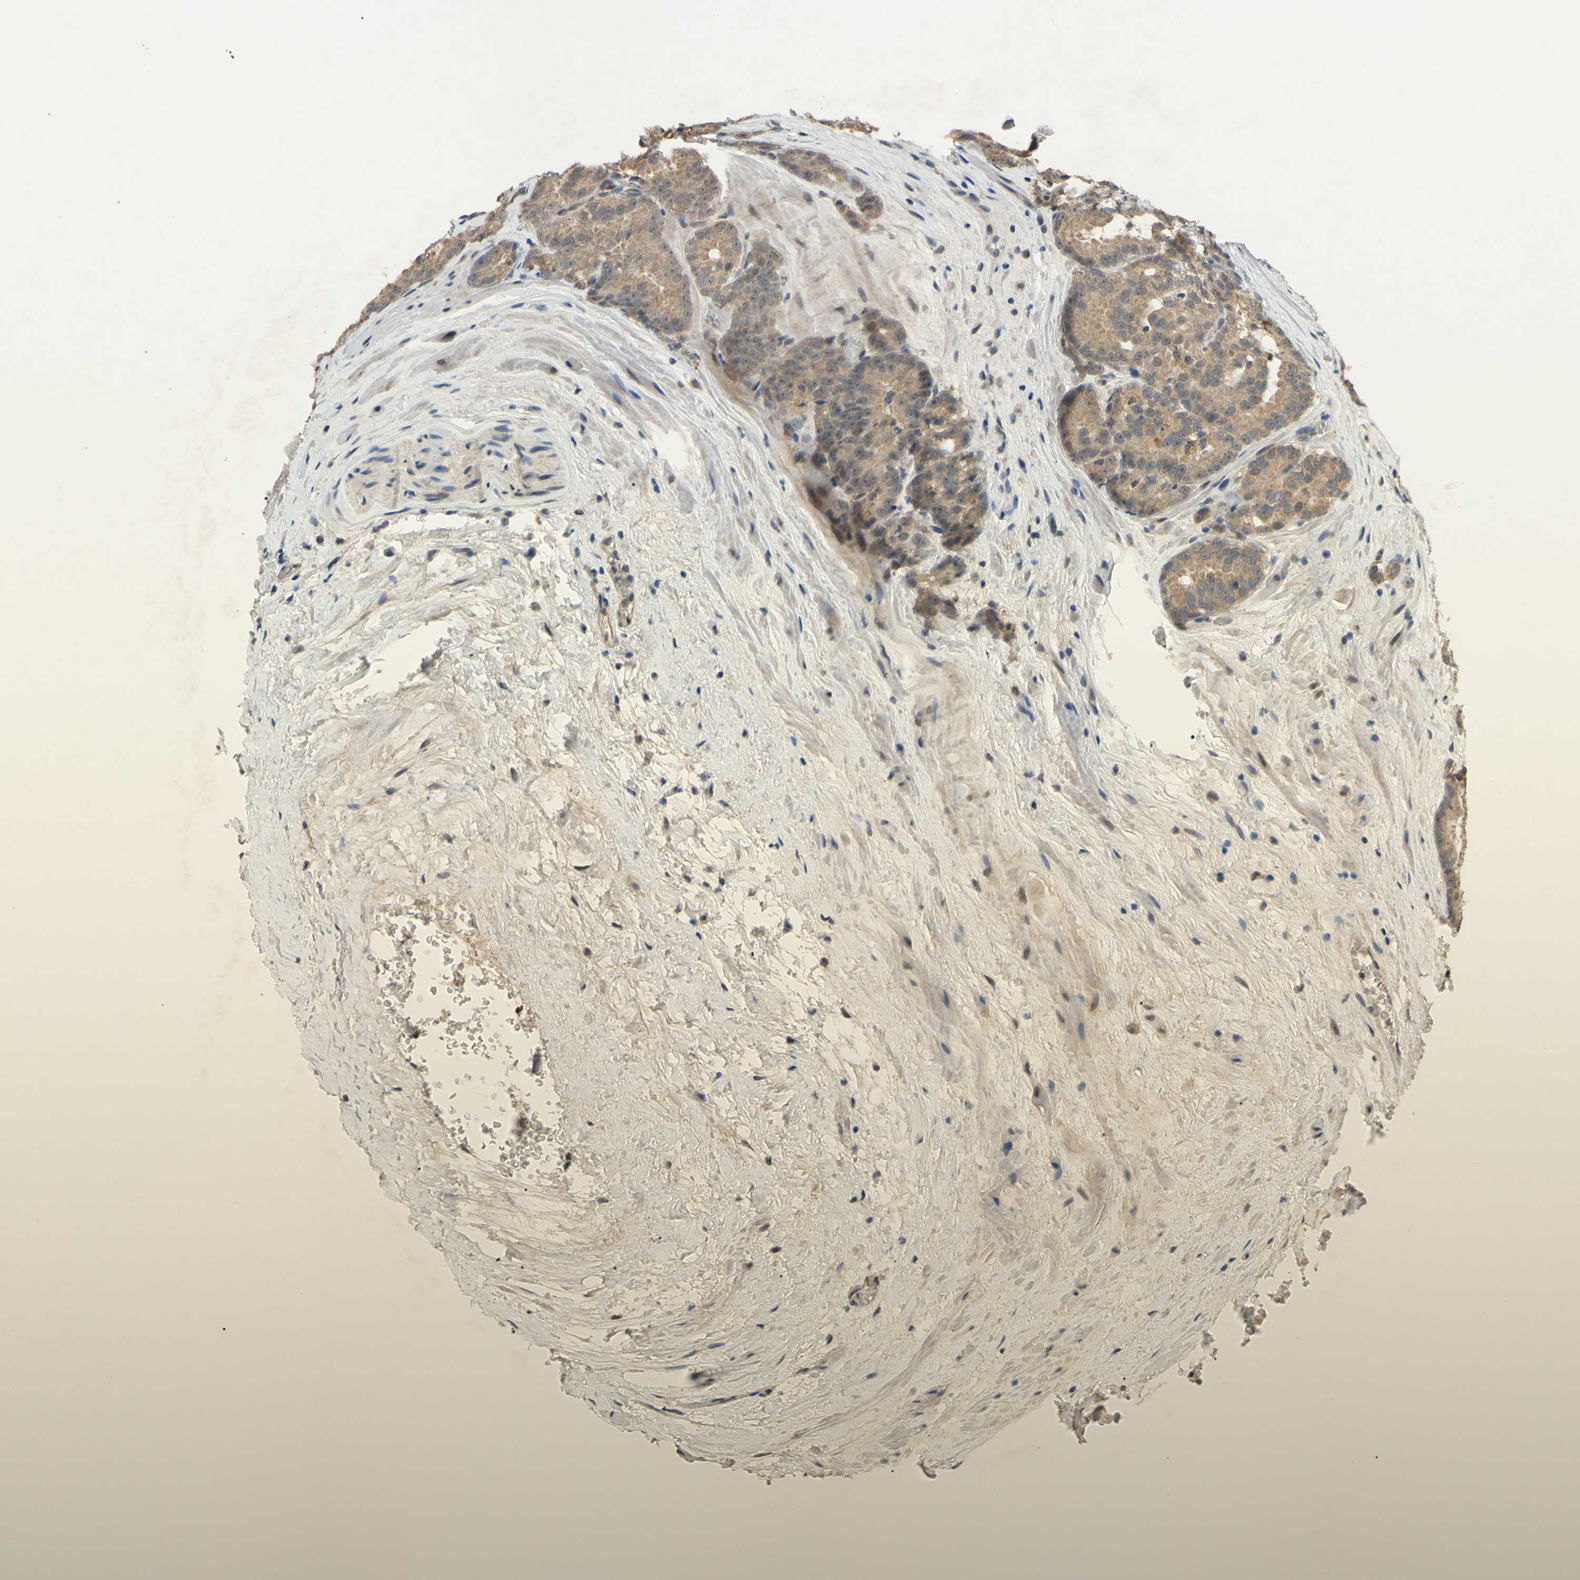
{"staining": {"intensity": "moderate", "quantity": ">75%", "location": "cytoplasmic/membranous"}, "tissue": "prostate cancer", "cell_type": "Tumor cells", "image_type": "cancer", "snomed": [{"axis": "morphology", "description": "Adenocarcinoma, High grade"}, {"axis": "topography", "description": "Prostate"}], "caption": "Prostate cancer was stained to show a protein in brown. There is medium levels of moderate cytoplasmic/membranous positivity in approximately >75% of tumor cells.", "gene": "CD164", "patient": {"sex": "male", "age": 64}}